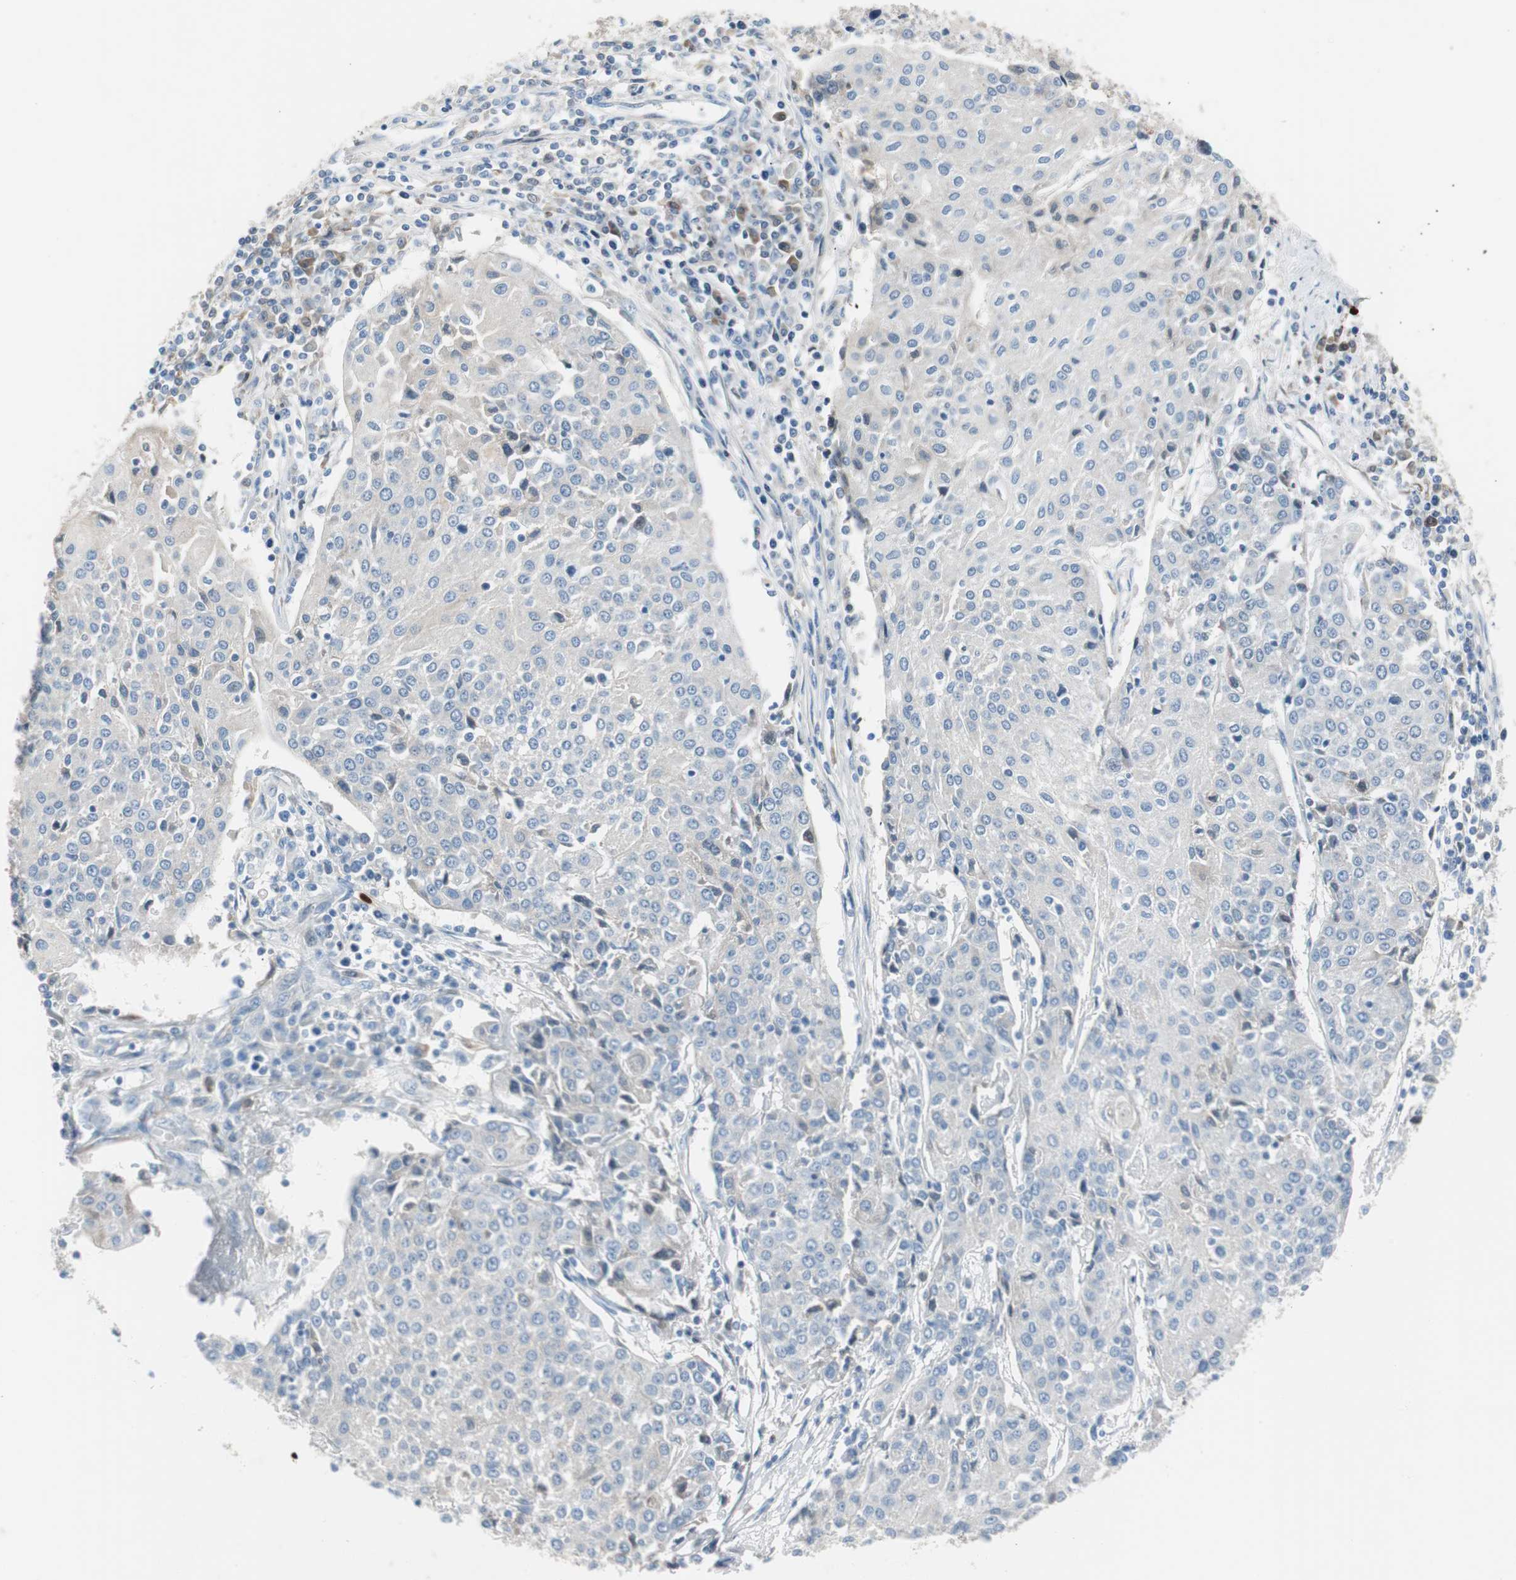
{"staining": {"intensity": "negative", "quantity": "none", "location": "none"}, "tissue": "urothelial cancer", "cell_type": "Tumor cells", "image_type": "cancer", "snomed": [{"axis": "morphology", "description": "Urothelial carcinoma, High grade"}, {"axis": "topography", "description": "Urinary bladder"}], "caption": "This image is of high-grade urothelial carcinoma stained with IHC to label a protein in brown with the nuclei are counter-stained blue. There is no positivity in tumor cells. The staining was performed using DAB to visualize the protein expression in brown, while the nuclei were stained in blue with hematoxylin (Magnification: 20x).", "gene": "SERPINF1", "patient": {"sex": "female", "age": 85}}